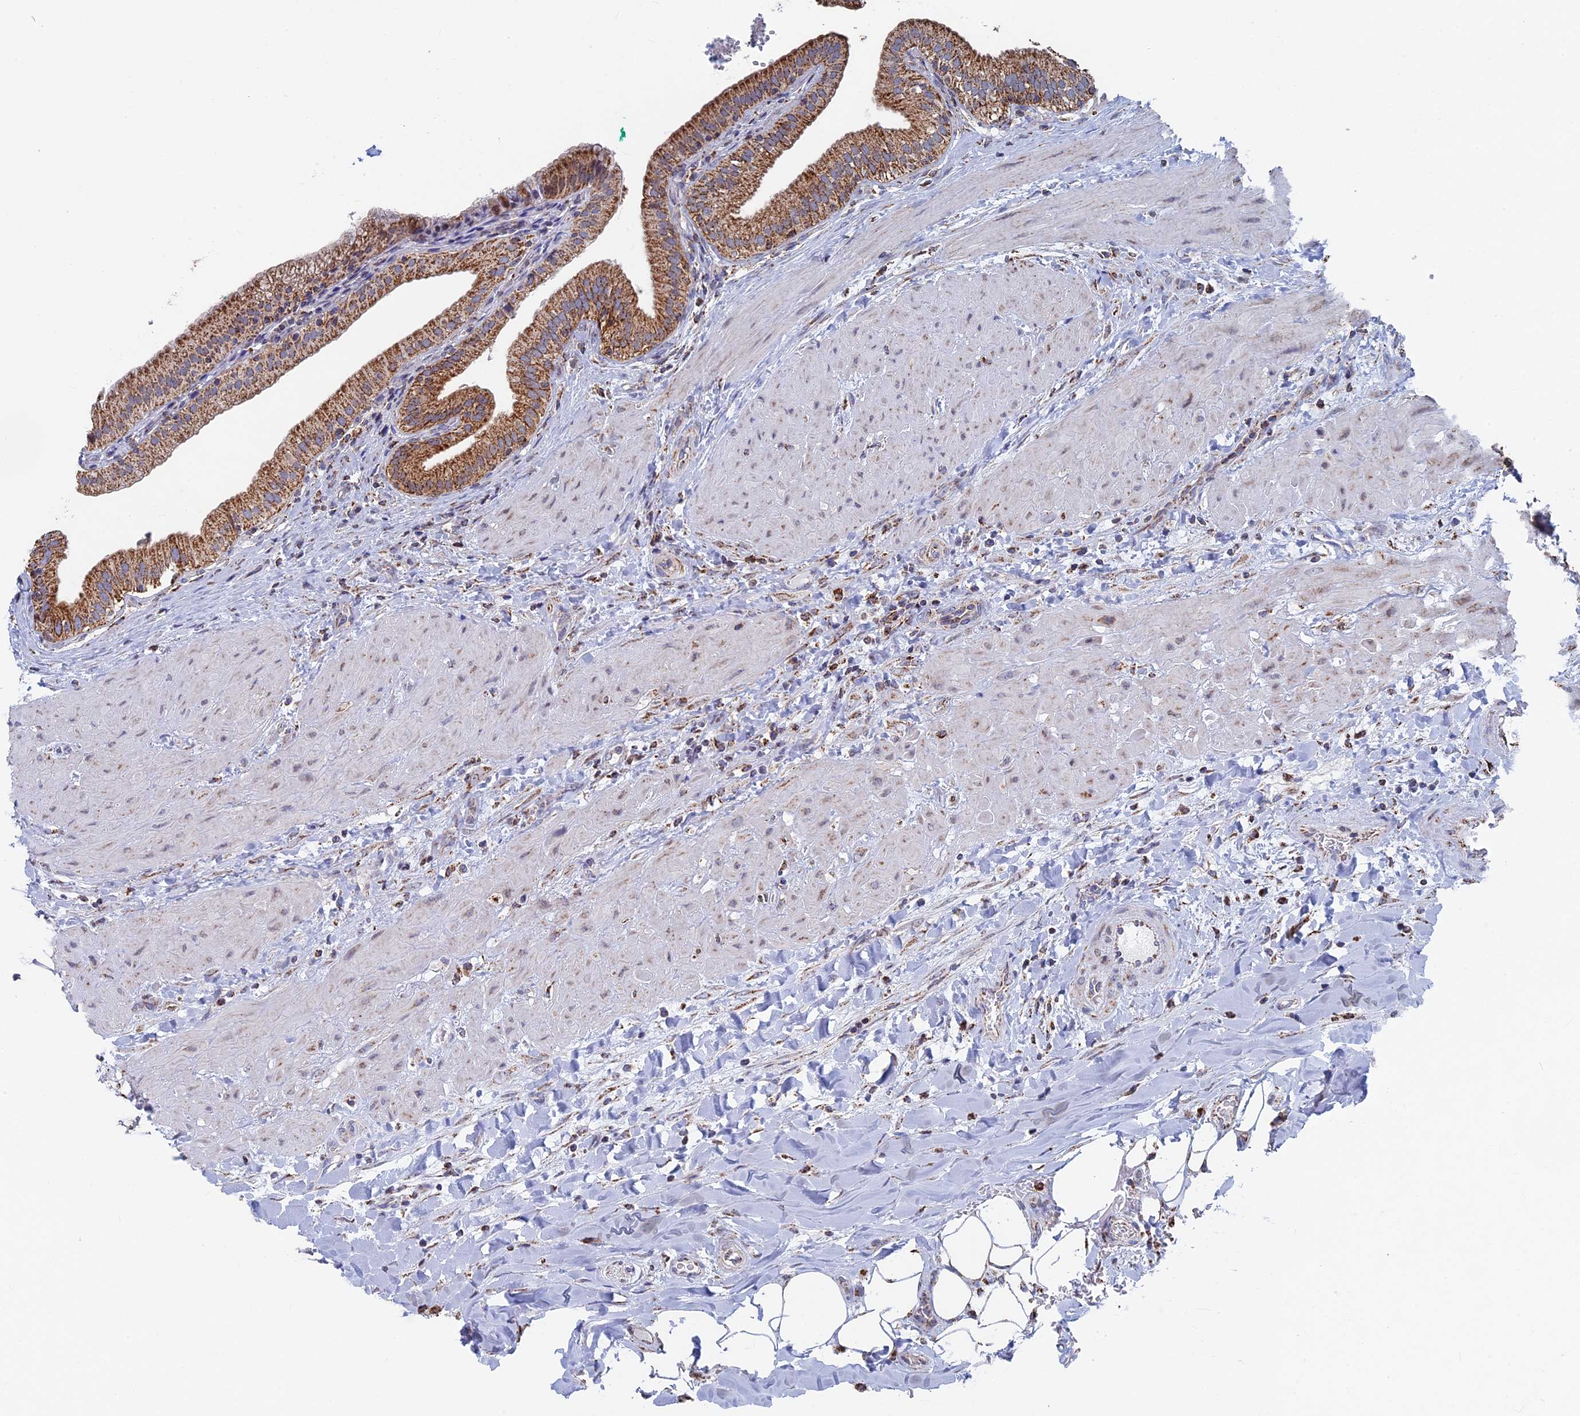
{"staining": {"intensity": "strong", "quantity": ">75%", "location": "cytoplasmic/membranous"}, "tissue": "gallbladder", "cell_type": "Glandular cells", "image_type": "normal", "snomed": [{"axis": "morphology", "description": "Normal tissue, NOS"}, {"axis": "topography", "description": "Gallbladder"}], "caption": "Protein expression by IHC exhibits strong cytoplasmic/membranous positivity in about >75% of glandular cells in benign gallbladder. The protein is stained brown, and the nuclei are stained in blue (DAB (3,3'-diaminobenzidine) IHC with brightfield microscopy, high magnification).", "gene": "SEC24D", "patient": {"sex": "male", "age": 24}}